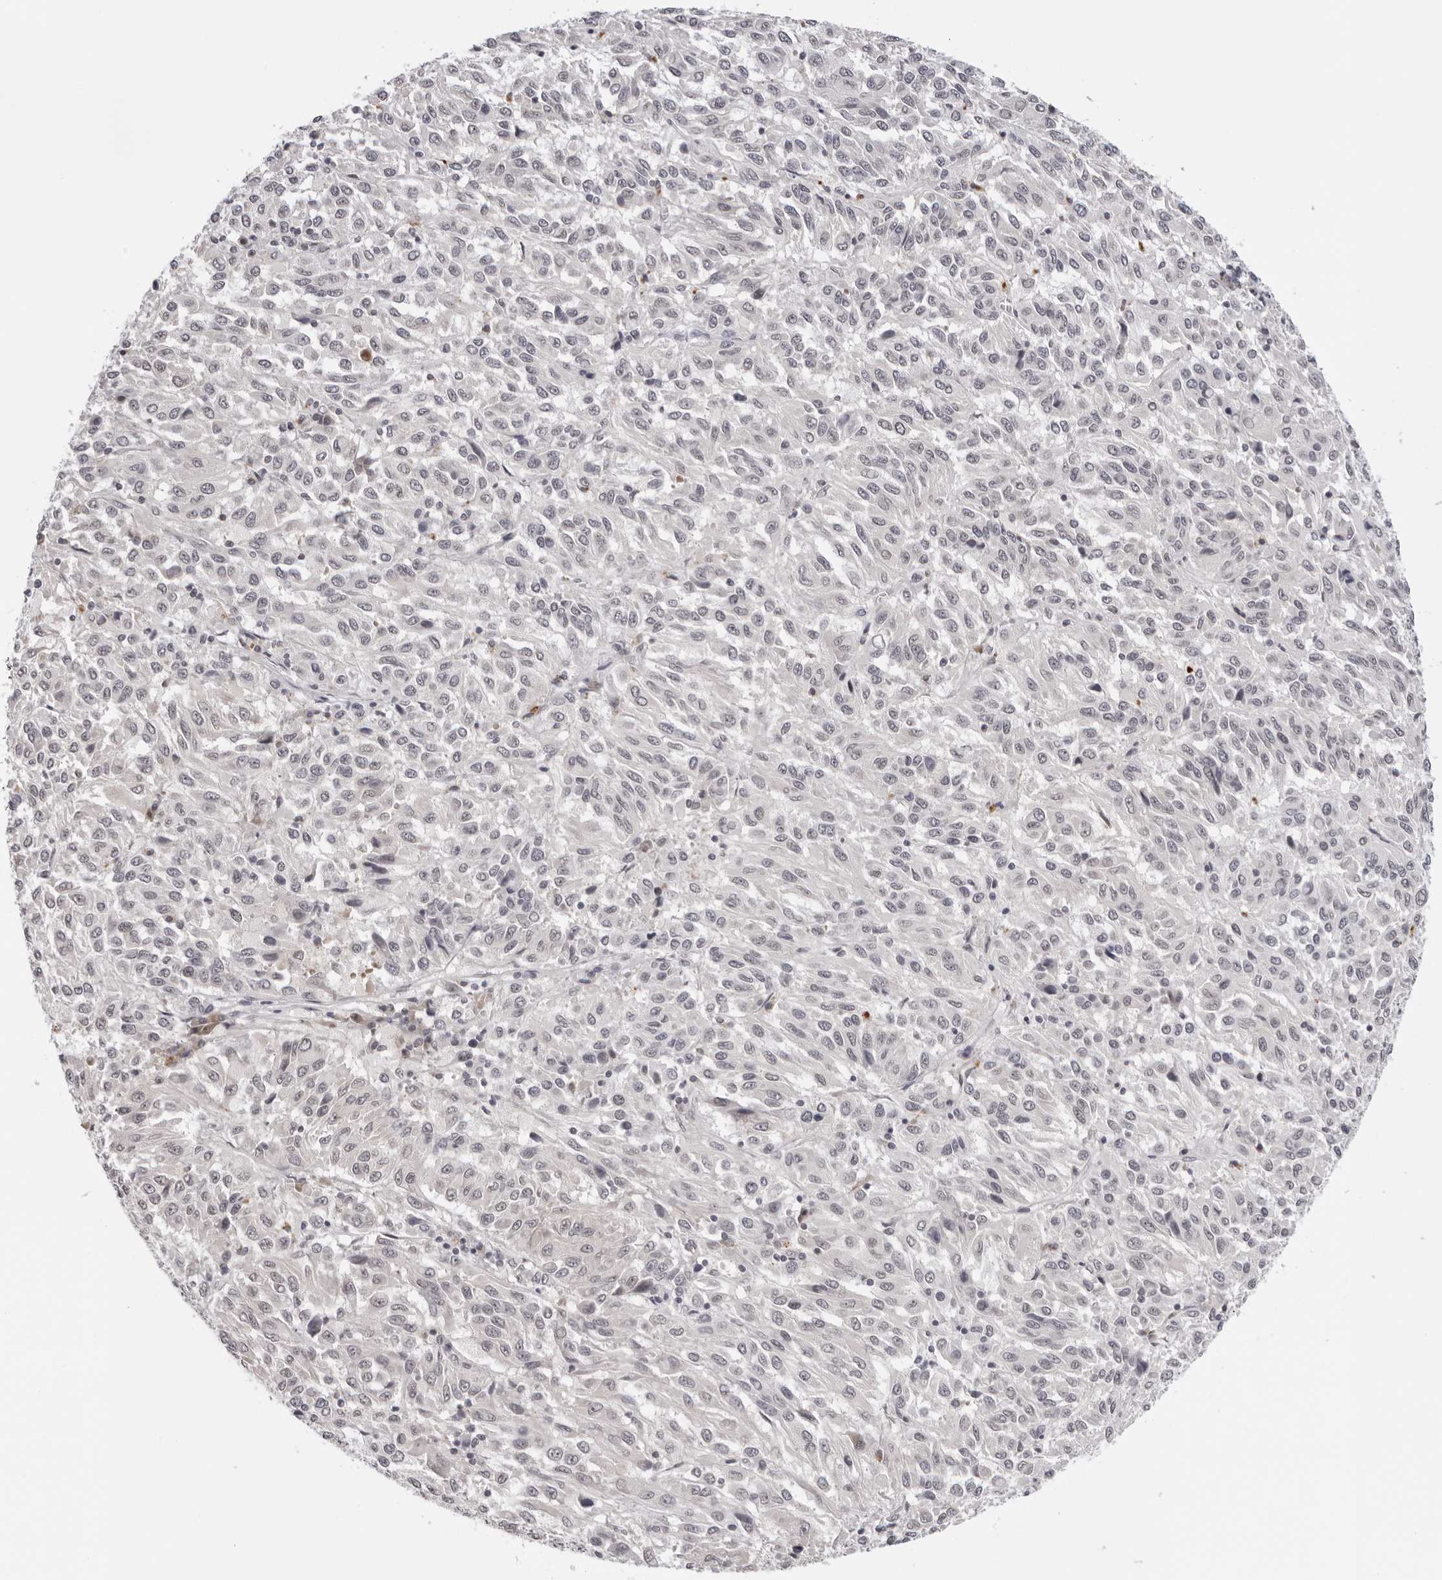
{"staining": {"intensity": "negative", "quantity": "none", "location": "none"}, "tissue": "melanoma", "cell_type": "Tumor cells", "image_type": "cancer", "snomed": [{"axis": "morphology", "description": "Malignant melanoma, Metastatic site"}, {"axis": "topography", "description": "Lung"}], "caption": "Tumor cells show no significant protein positivity in melanoma.", "gene": "PRUNE1", "patient": {"sex": "male", "age": 64}}